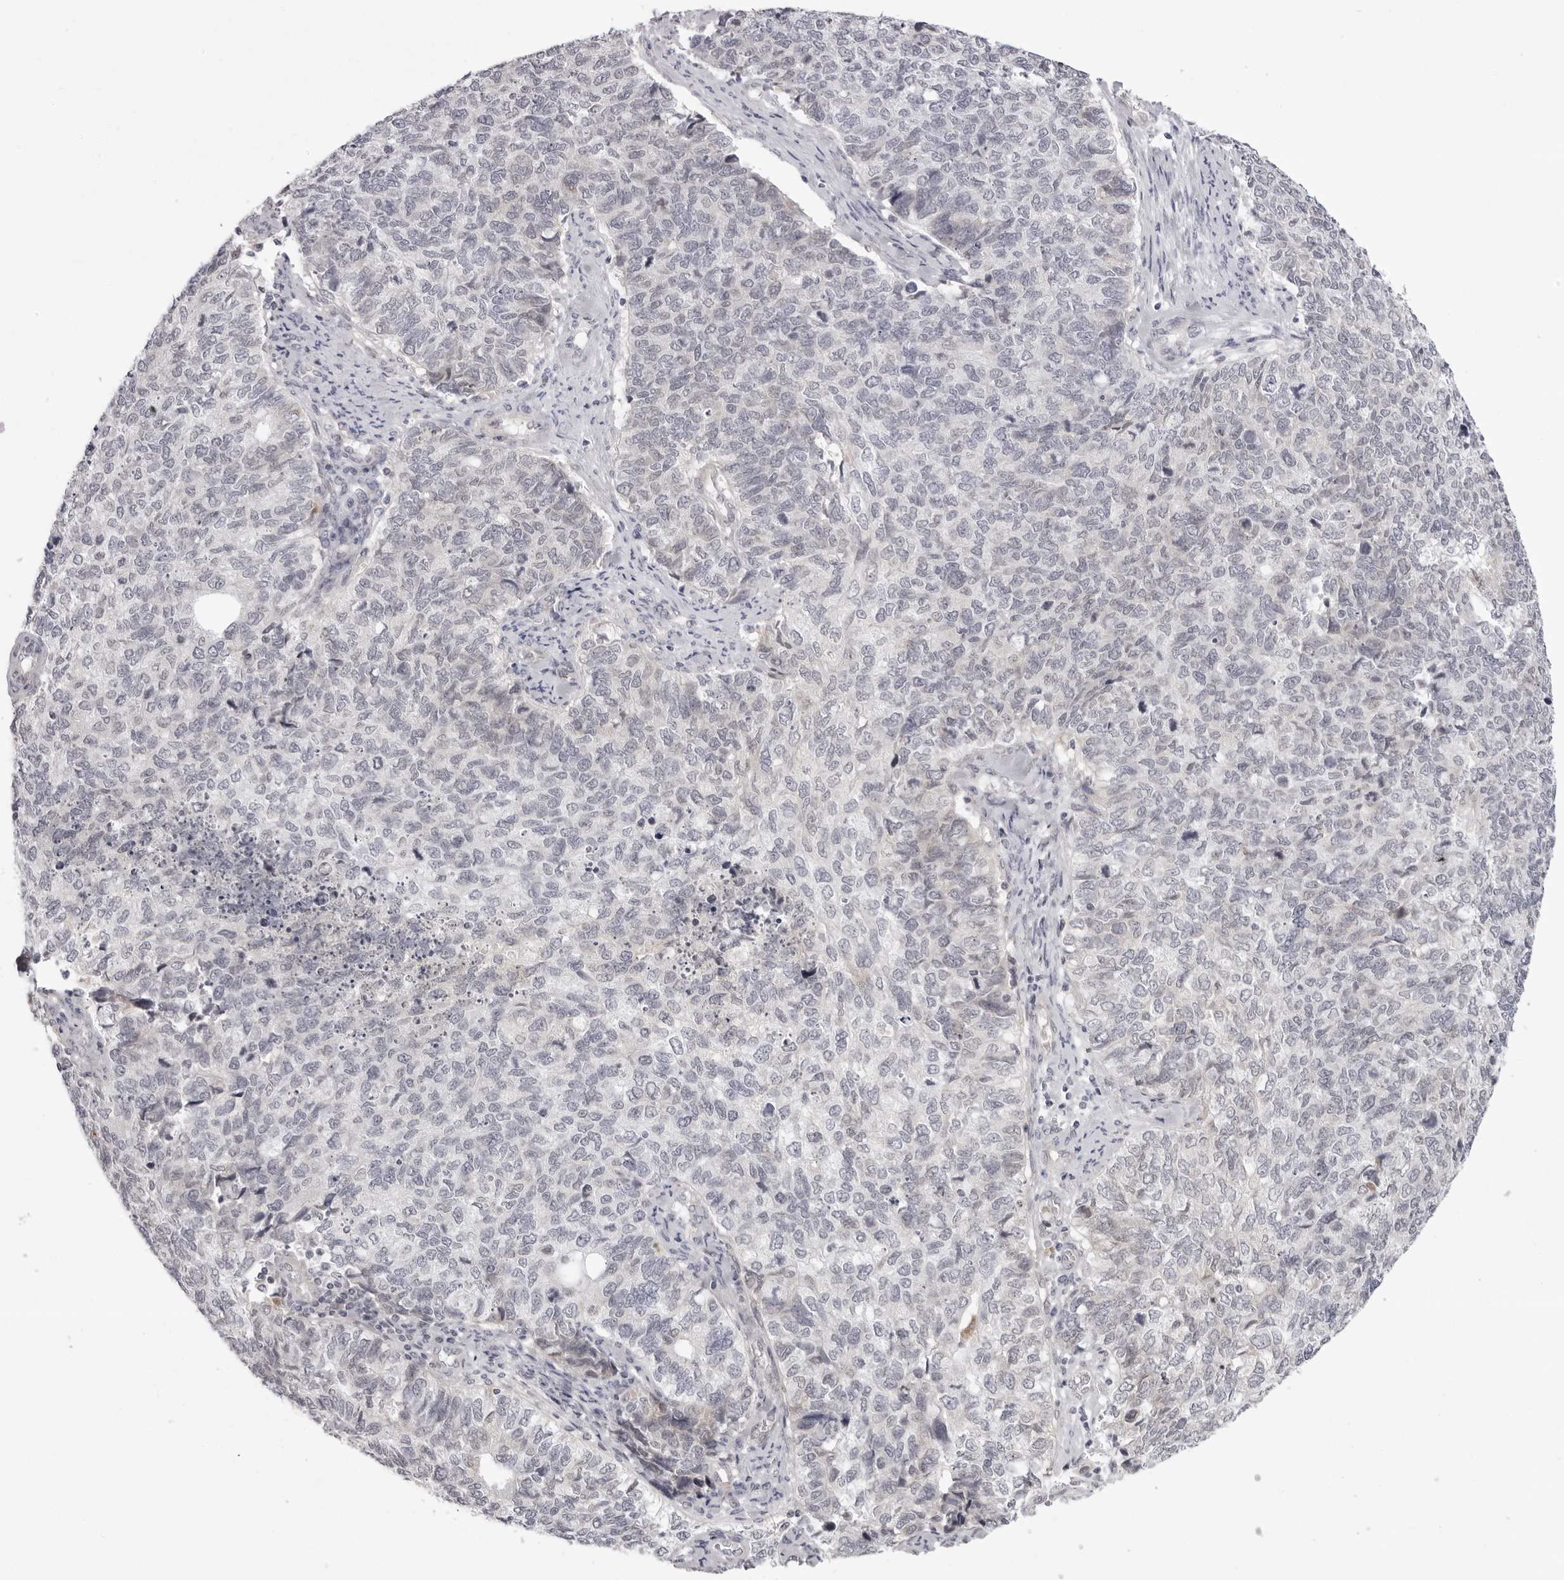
{"staining": {"intensity": "moderate", "quantity": "<25%", "location": "cytoplasmic/membranous"}, "tissue": "cervical cancer", "cell_type": "Tumor cells", "image_type": "cancer", "snomed": [{"axis": "morphology", "description": "Squamous cell carcinoma, NOS"}, {"axis": "topography", "description": "Cervix"}], "caption": "An image of cervical cancer (squamous cell carcinoma) stained for a protein demonstrates moderate cytoplasmic/membranous brown staining in tumor cells.", "gene": "SUGCT", "patient": {"sex": "female", "age": 63}}